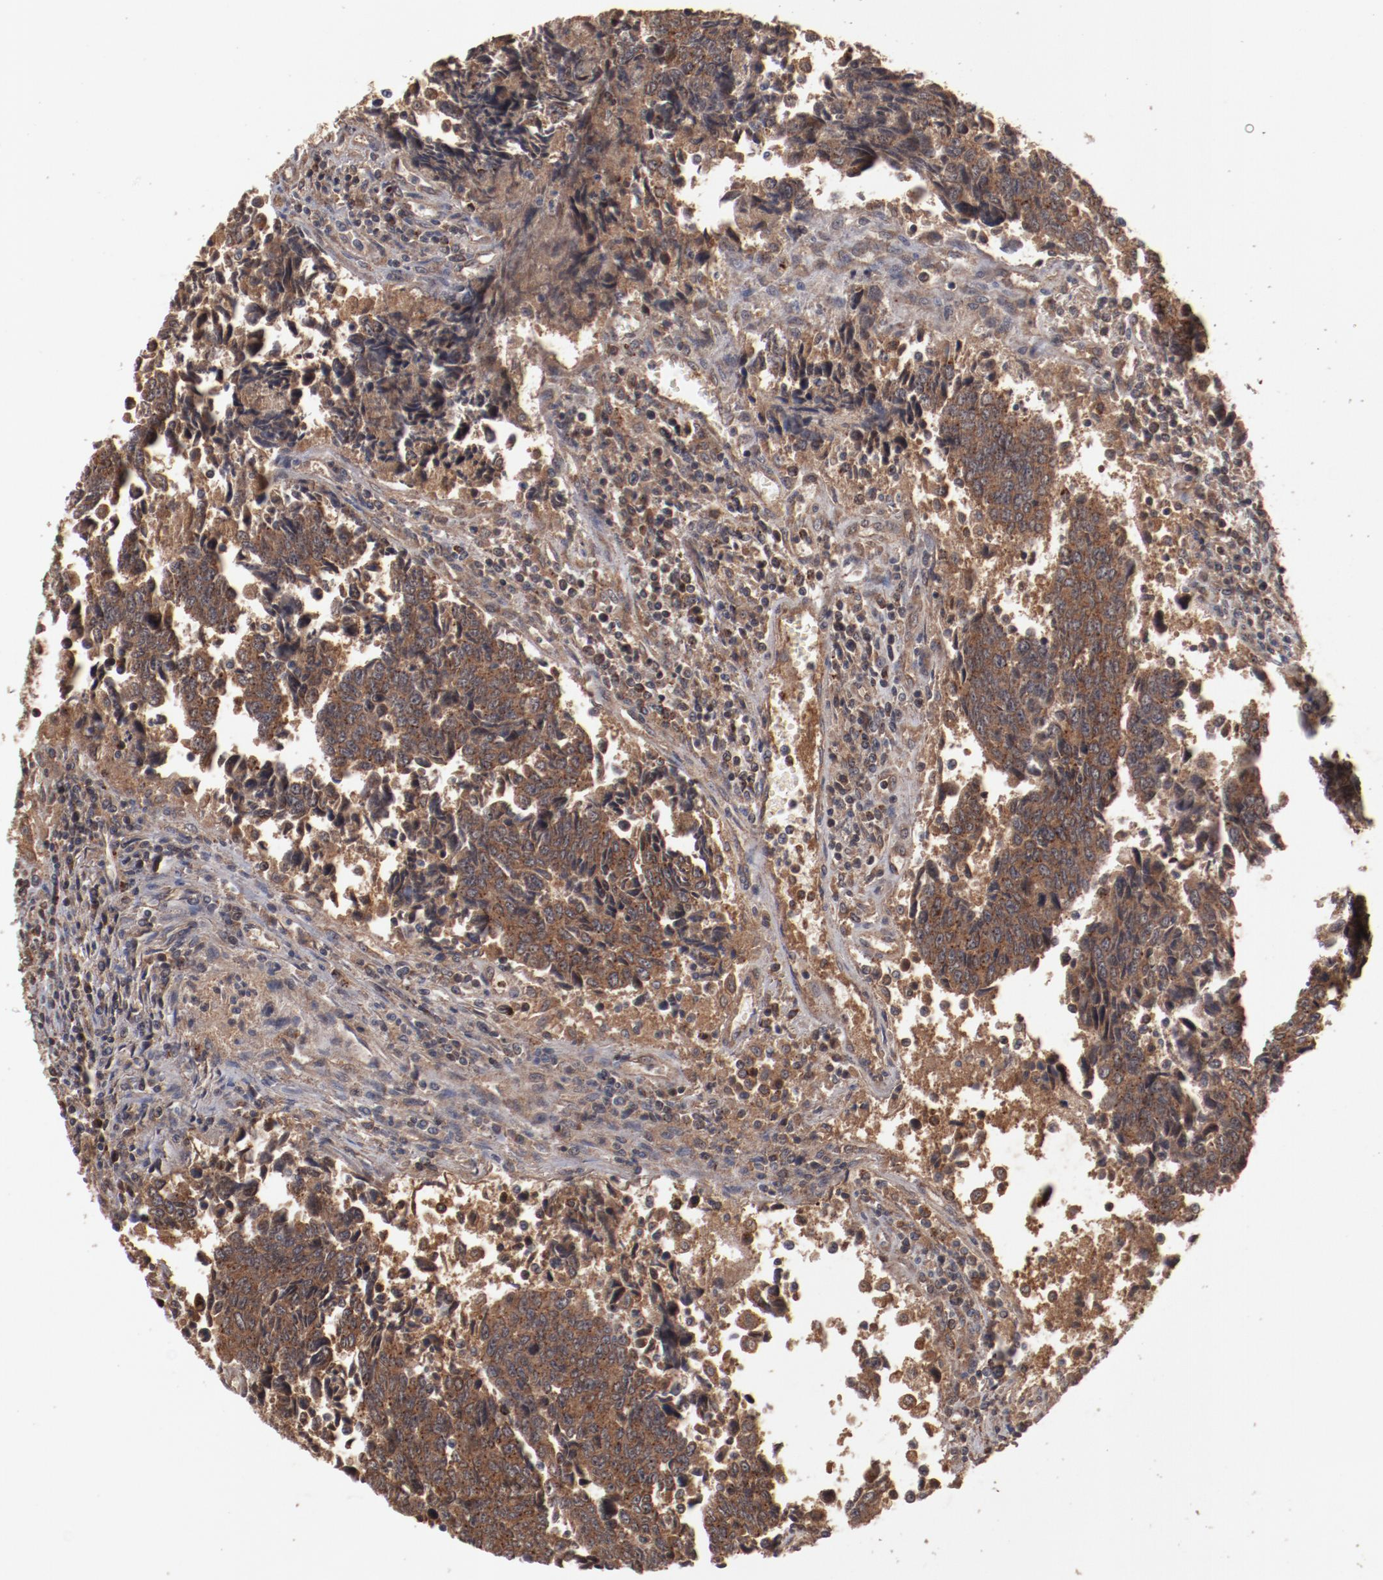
{"staining": {"intensity": "strong", "quantity": ">75%", "location": "cytoplasmic/membranous"}, "tissue": "urothelial cancer", "cell_type": "Tumor cells", "image_type": "cancer", "snomed": [{"axis": "morphology", "description": "Urothelial carcinoma, High grade"}, {"axis": "topography", "description": "Urinary bladder"}], "caption": "Immunohistochemistry (DAB (3,3'-diaminobenzidine)) staining of urothelial cancer demonstrates strong cytoplasmic/membranous protein positivity in approximately >75% of tumor cells. Nuclei are stained in blue.", "gene": "TENM1", "patient": {"sex": "male", "age": 86}}